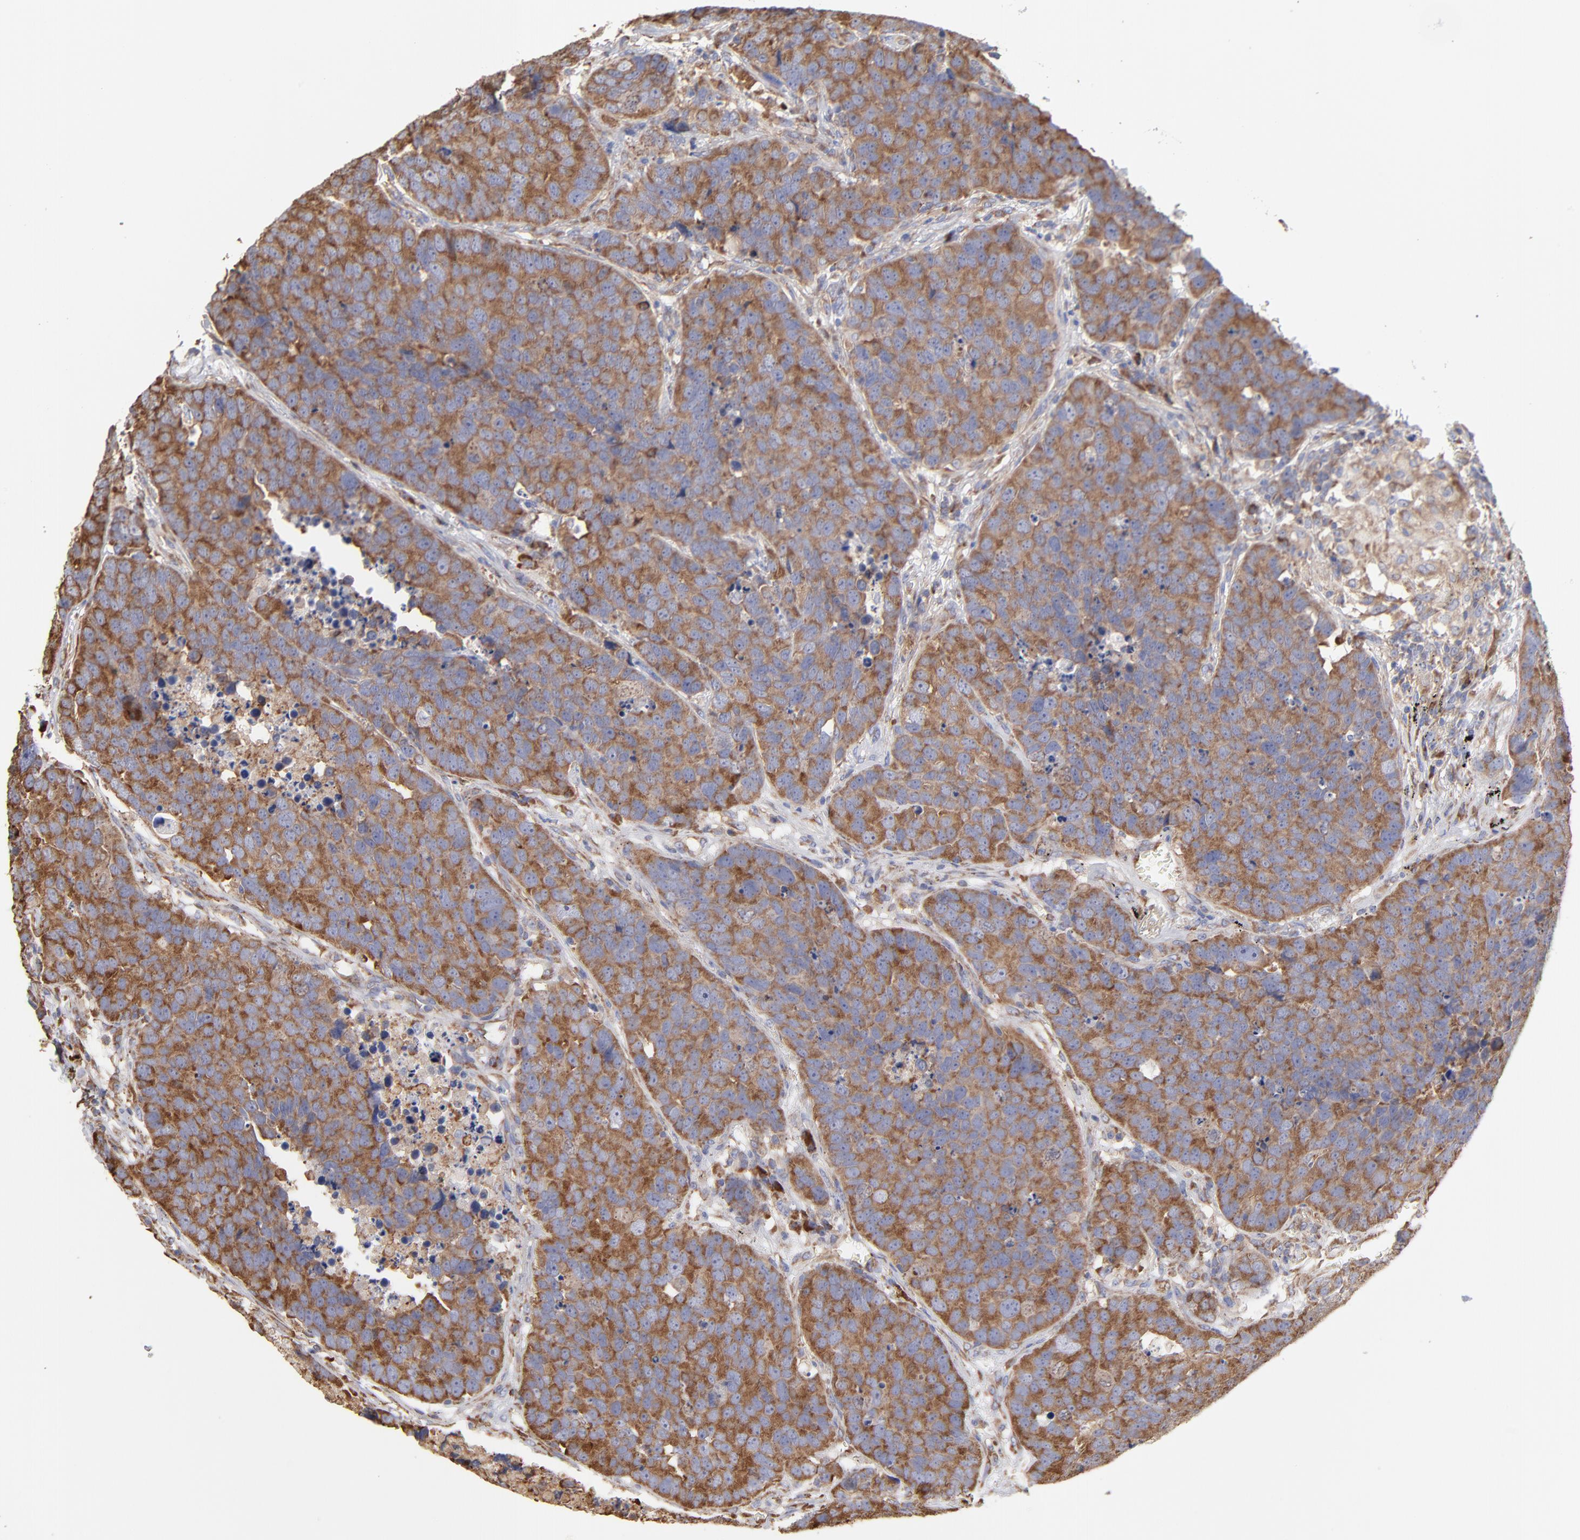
{"staining": {"intensity": "moderate", "quantity": ">75%", "location": "cytoplasmic/membranous"}, "tissue": "carcinoid", "cell_type": "Tumor cells", "image_type": "cancer", "snomed": [{"axis": "morphology", "description": "Carcinoid, malignant, NOS"}, {"axis": "topography", "description": "Lung"}], "caption": "Human carcinoid (malignant) stained for a protein (brown) exhibits moderate cytoplasmic/membranous positive positivity in approximately >75% of tumor cells.", "gene": "RPL3", "patient": {"sex": "male", "age": 60}}